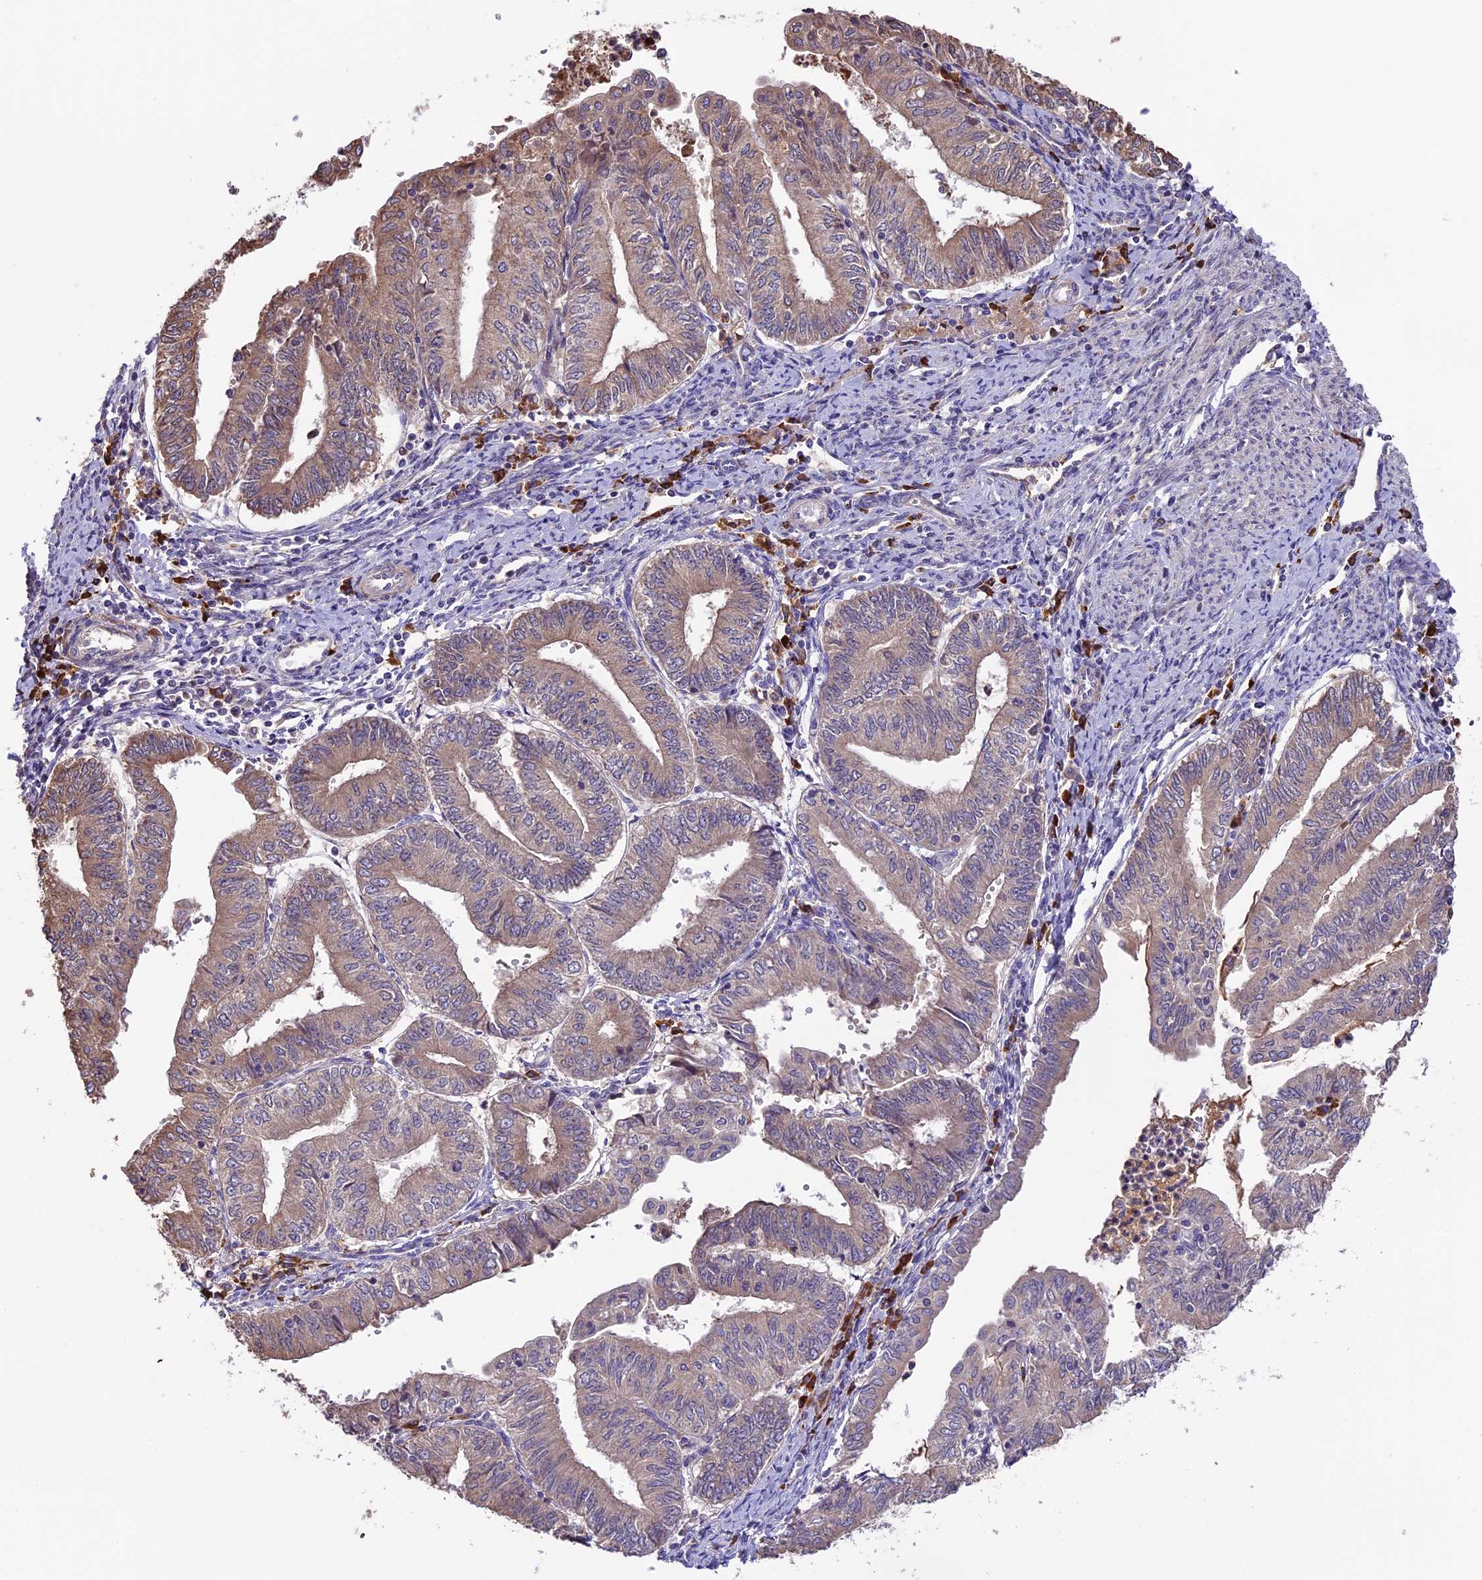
{"staining": {"intensity": "weak", "quantity": ">75%", "location": "cytoplasmic/membranous"}, "tissue": "endometrial cancer", "cell_type": "Tumor cells", "image_type": "cancer", "snomed": [{"axis": "morphology", "description": "Adenocarcinoma, NOS"}, {"axis": "topography", "description": "Endometrium"}], "caption": "Human adenocarcinoma (endometrial) stained for a protein (brown) reveals weak cytoplasmic/membranous positive expression in approximately >75% of tumor cells.", "gene": "ABCC10", "patient": {"sex": "female", "age": 66}}